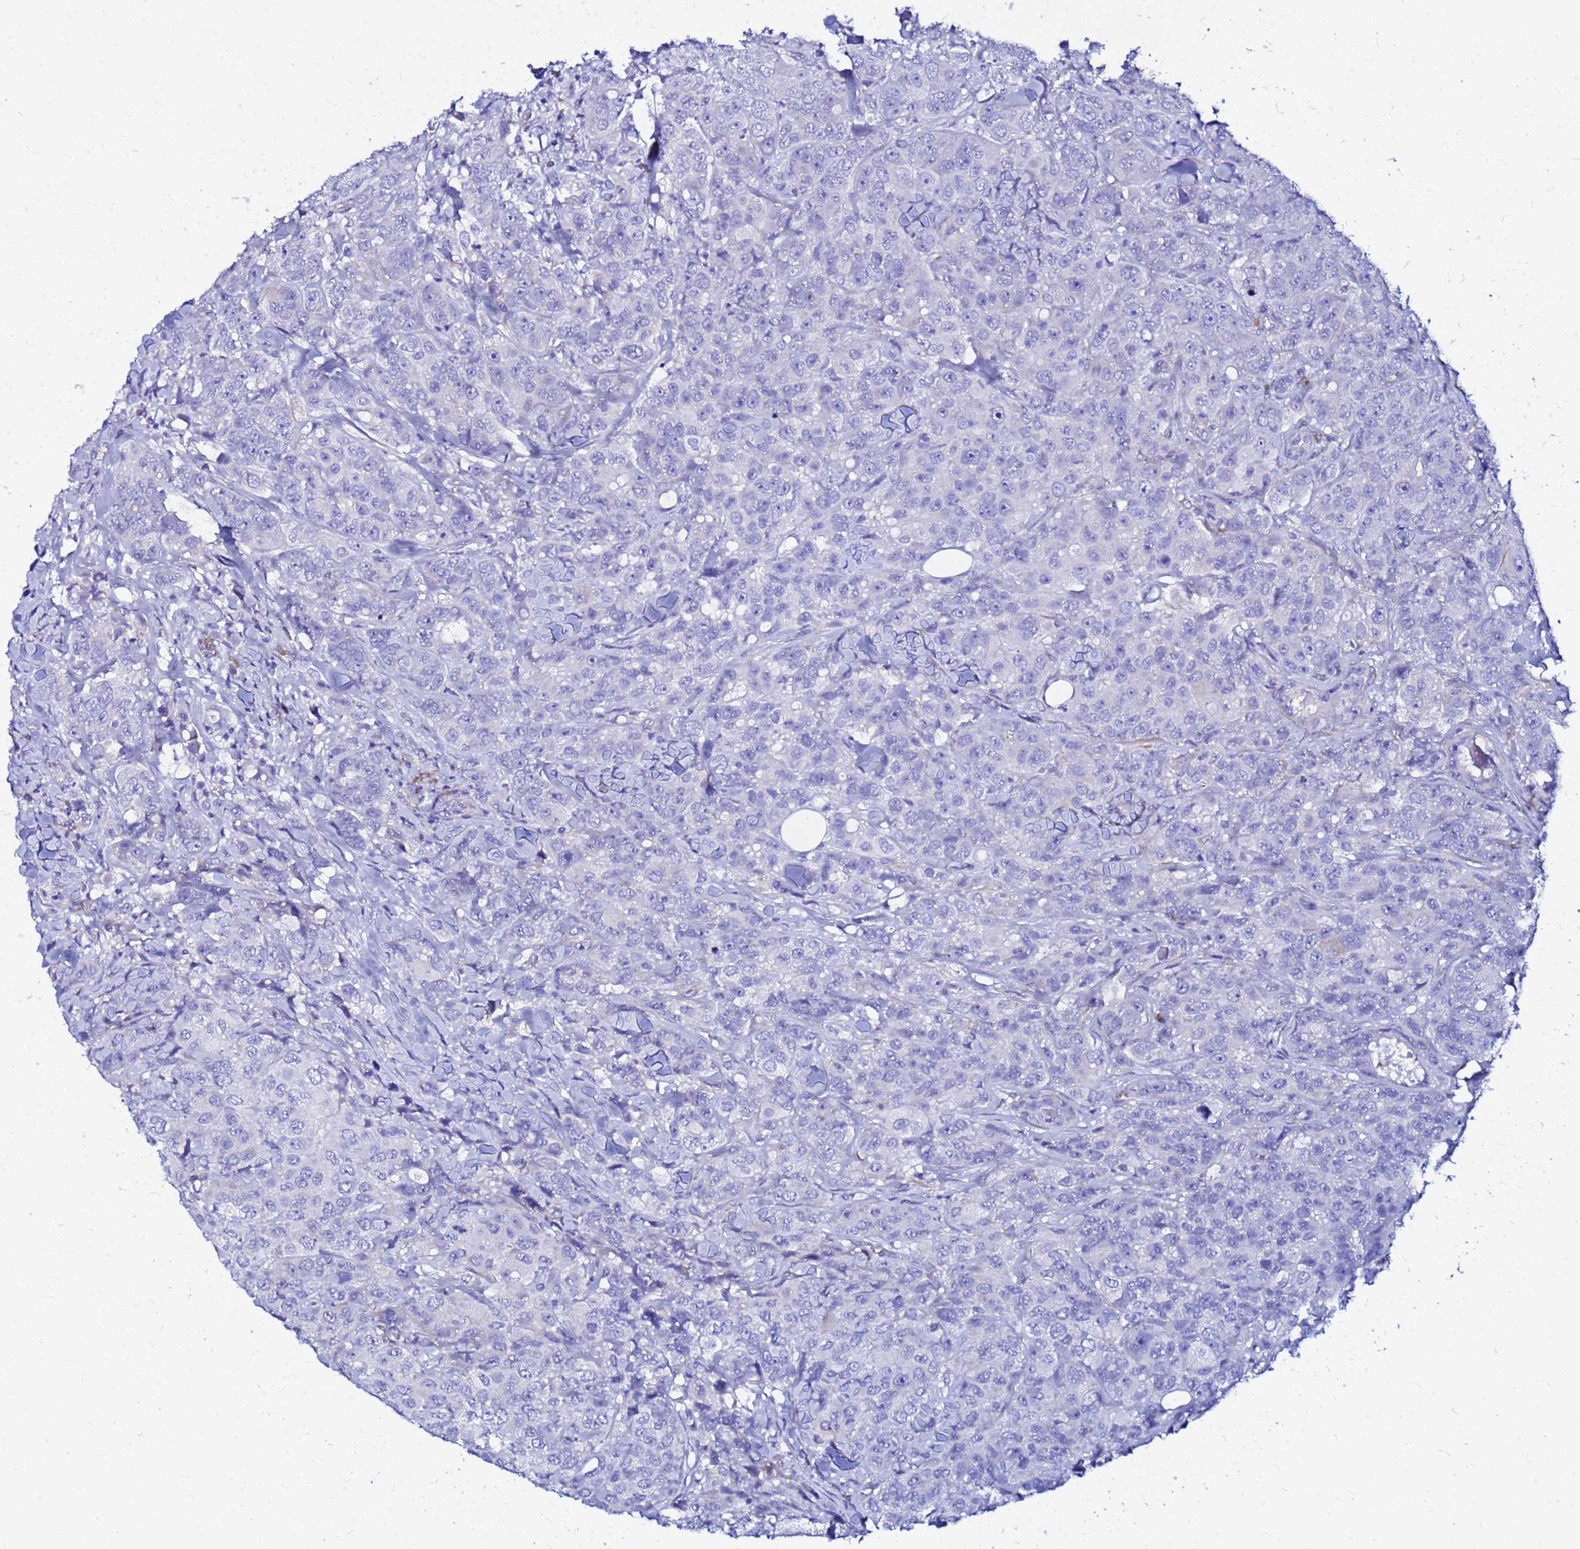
{"staining": {"intensity": "negative", "quantity": "none", "location": "none"}, "tissue": "breast cancer", "cell_type": "Tumor cells", "image_type": "cancer", "snomed": [{"axis": "morphology", "description": "Duct carcinoma"}, {"axis": "topography", "description": "Breast"}], "caption": "IHC image of human infiltrating ductal carcinoma (breast) stained for a protein (brown), which exhibits no expression in tumor cells.", "gene": "JRKL", "patient": {"sex": "female", "age": 43}}